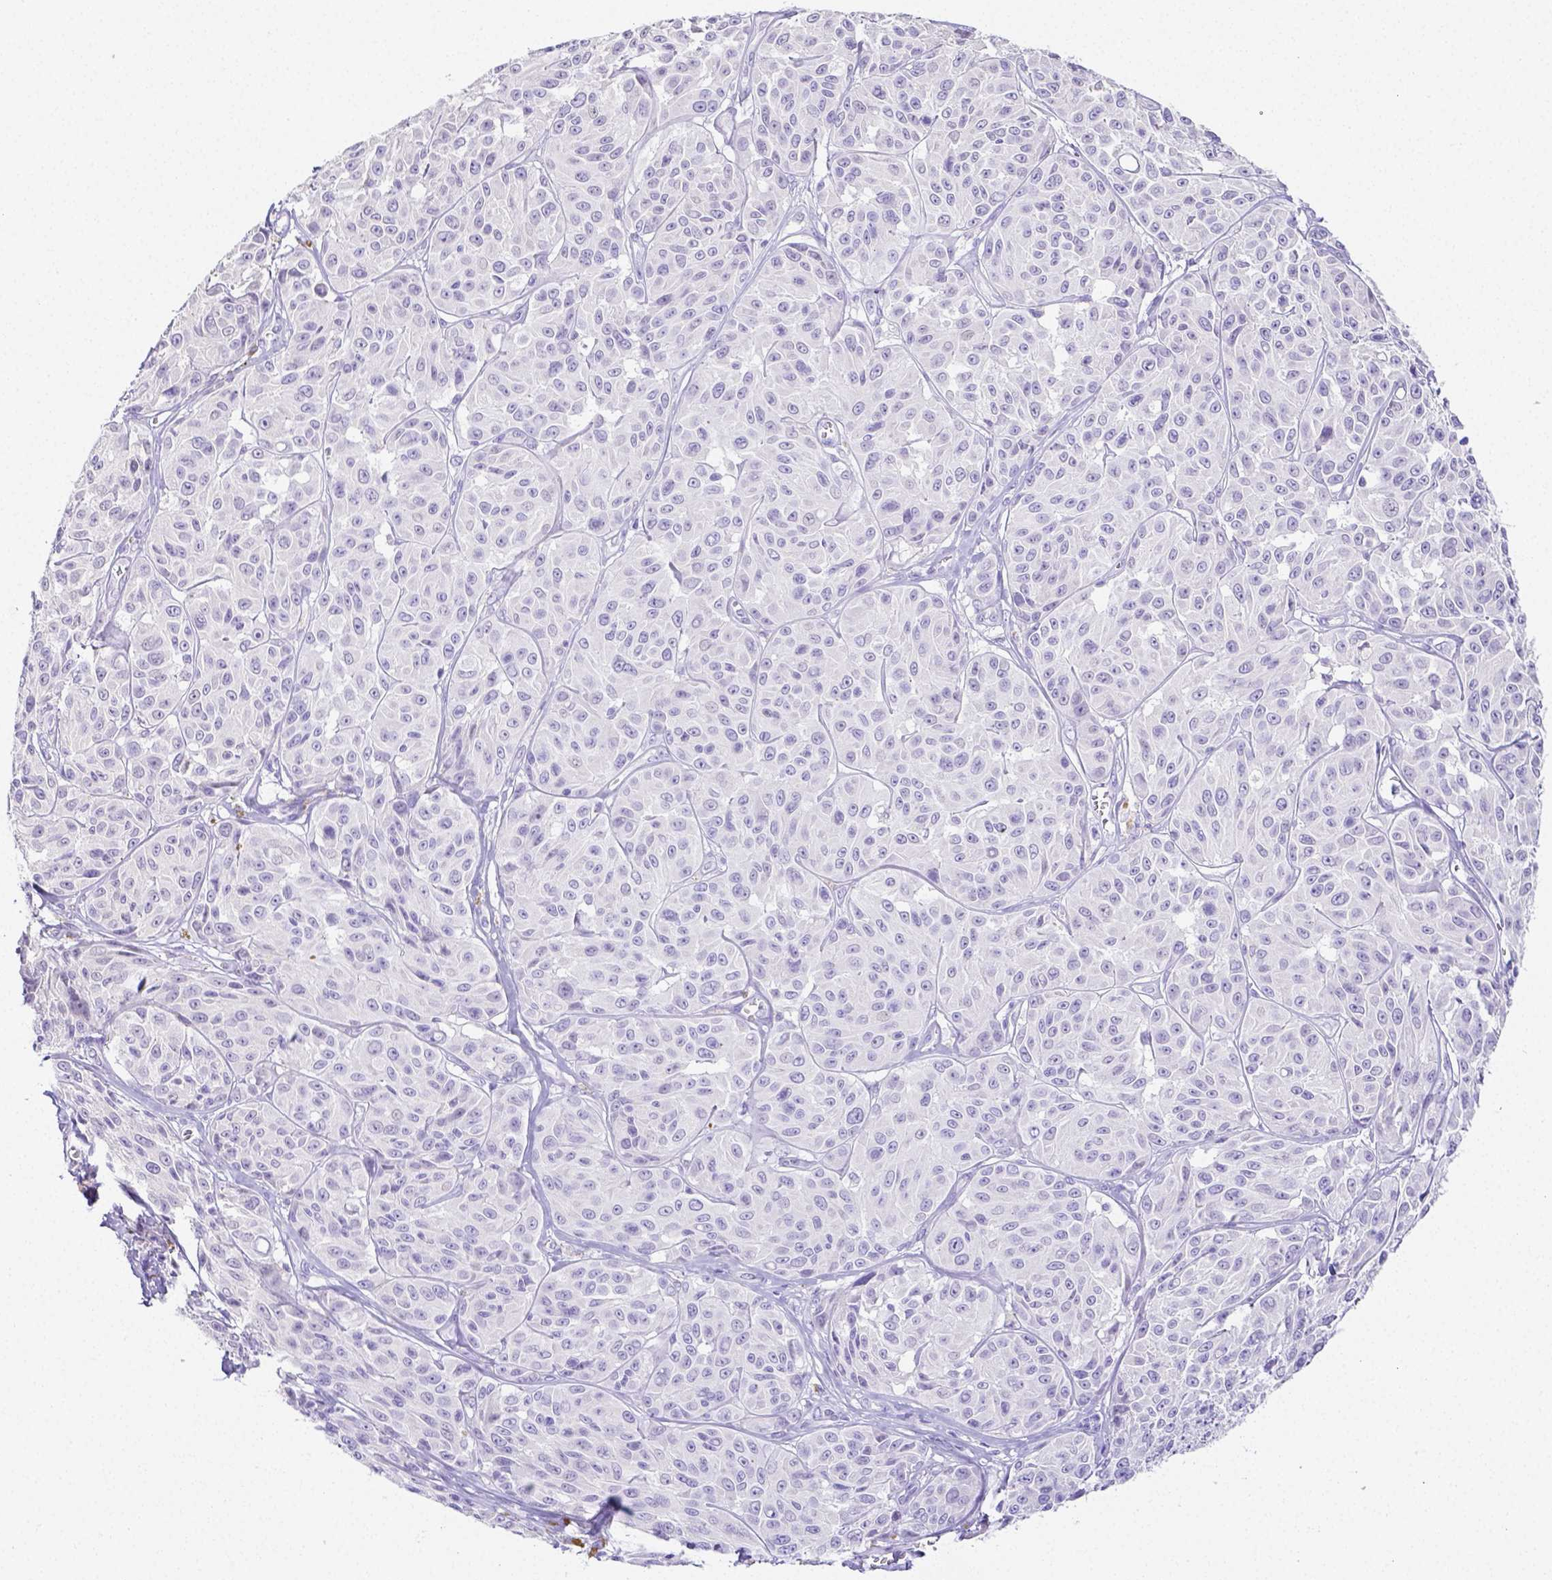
{"staining": {"intensity": "negative", "quantity": "none", "location": "none"}, "tissue": "melanoma", "cell_type": "Tumor cells", "image_type": "cancer", "snomed": [{"axis": "morphology", "description": "Malignant melanoma, NOS"}, {"axis": "topography", "description": "Skin"}], "caption": "This image is of malignant melanoma stained with immunohistochemistry (IHC) to label a protein in brown with the nuclei are counter-stained blue. There is no staining in tumor cells.", "gene": "ARHGAP36", "patient": {"sex": "male", "age": 91}}